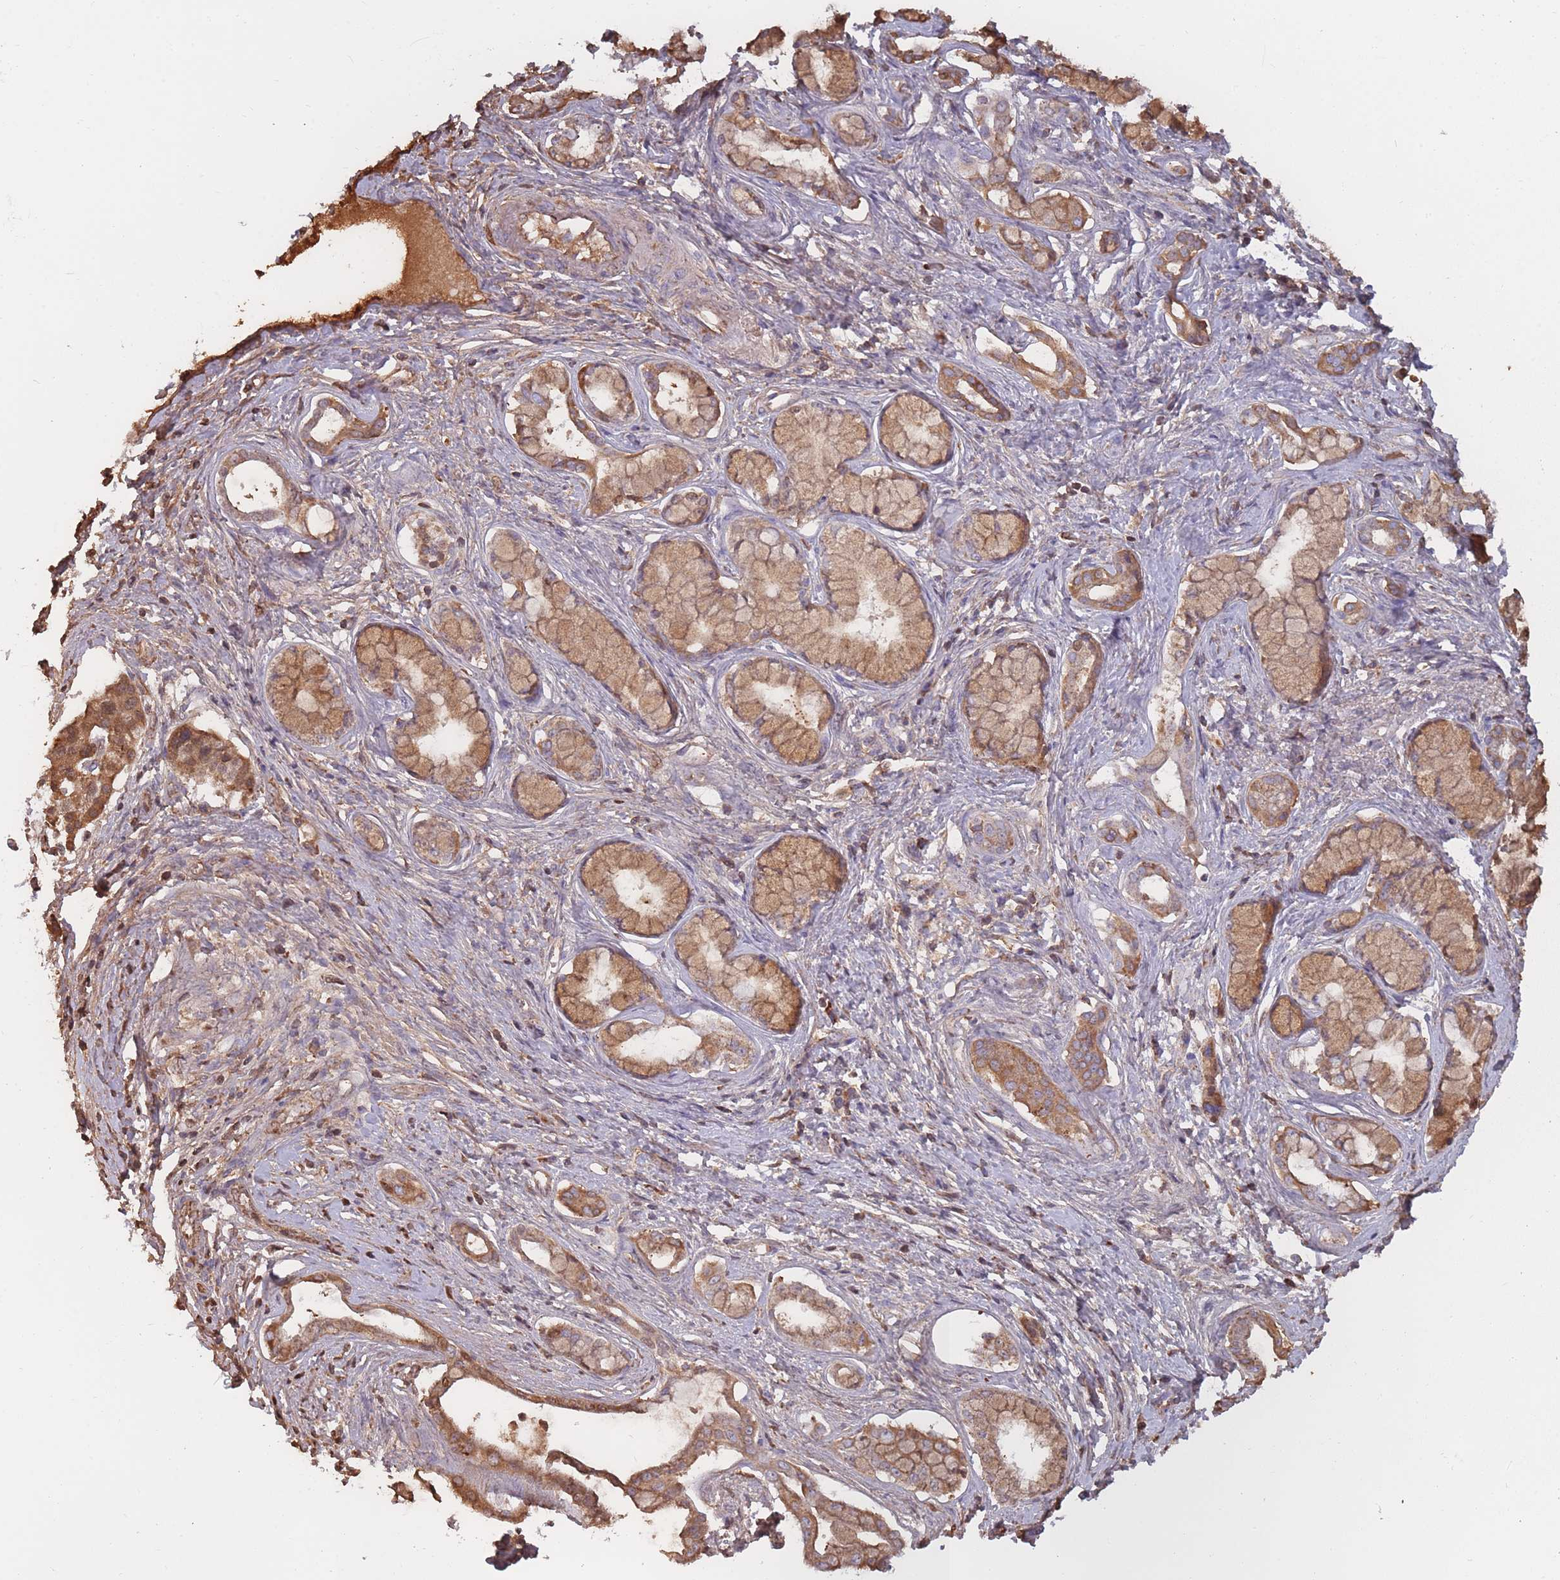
{"staining": {"intensity": "moderate", "quantity": ">75%", "location": "cytoplasmic/membranous"}, "tissue": "pancreatic cancer", "cell_type": "Tumor cells", "image_type": "cancer", "snomed": [{"axis": "morphology", "description": "Adenocarcinoma, NOS"}, {"axis": "topography", "description": "Pancreas"}], "caption": "A brown stain labels moderate cytoplasmic/membranous staining of a protein in pancreatic cancer (adenocarcinoma) tumor cells. The protein of interest is stained brown, and the nuclei are stained in blue (DAB IHC with brightfield microscopy, high magnification).", "gene": "KAT2A", "patient": {"sex": "male", "age": 70}}